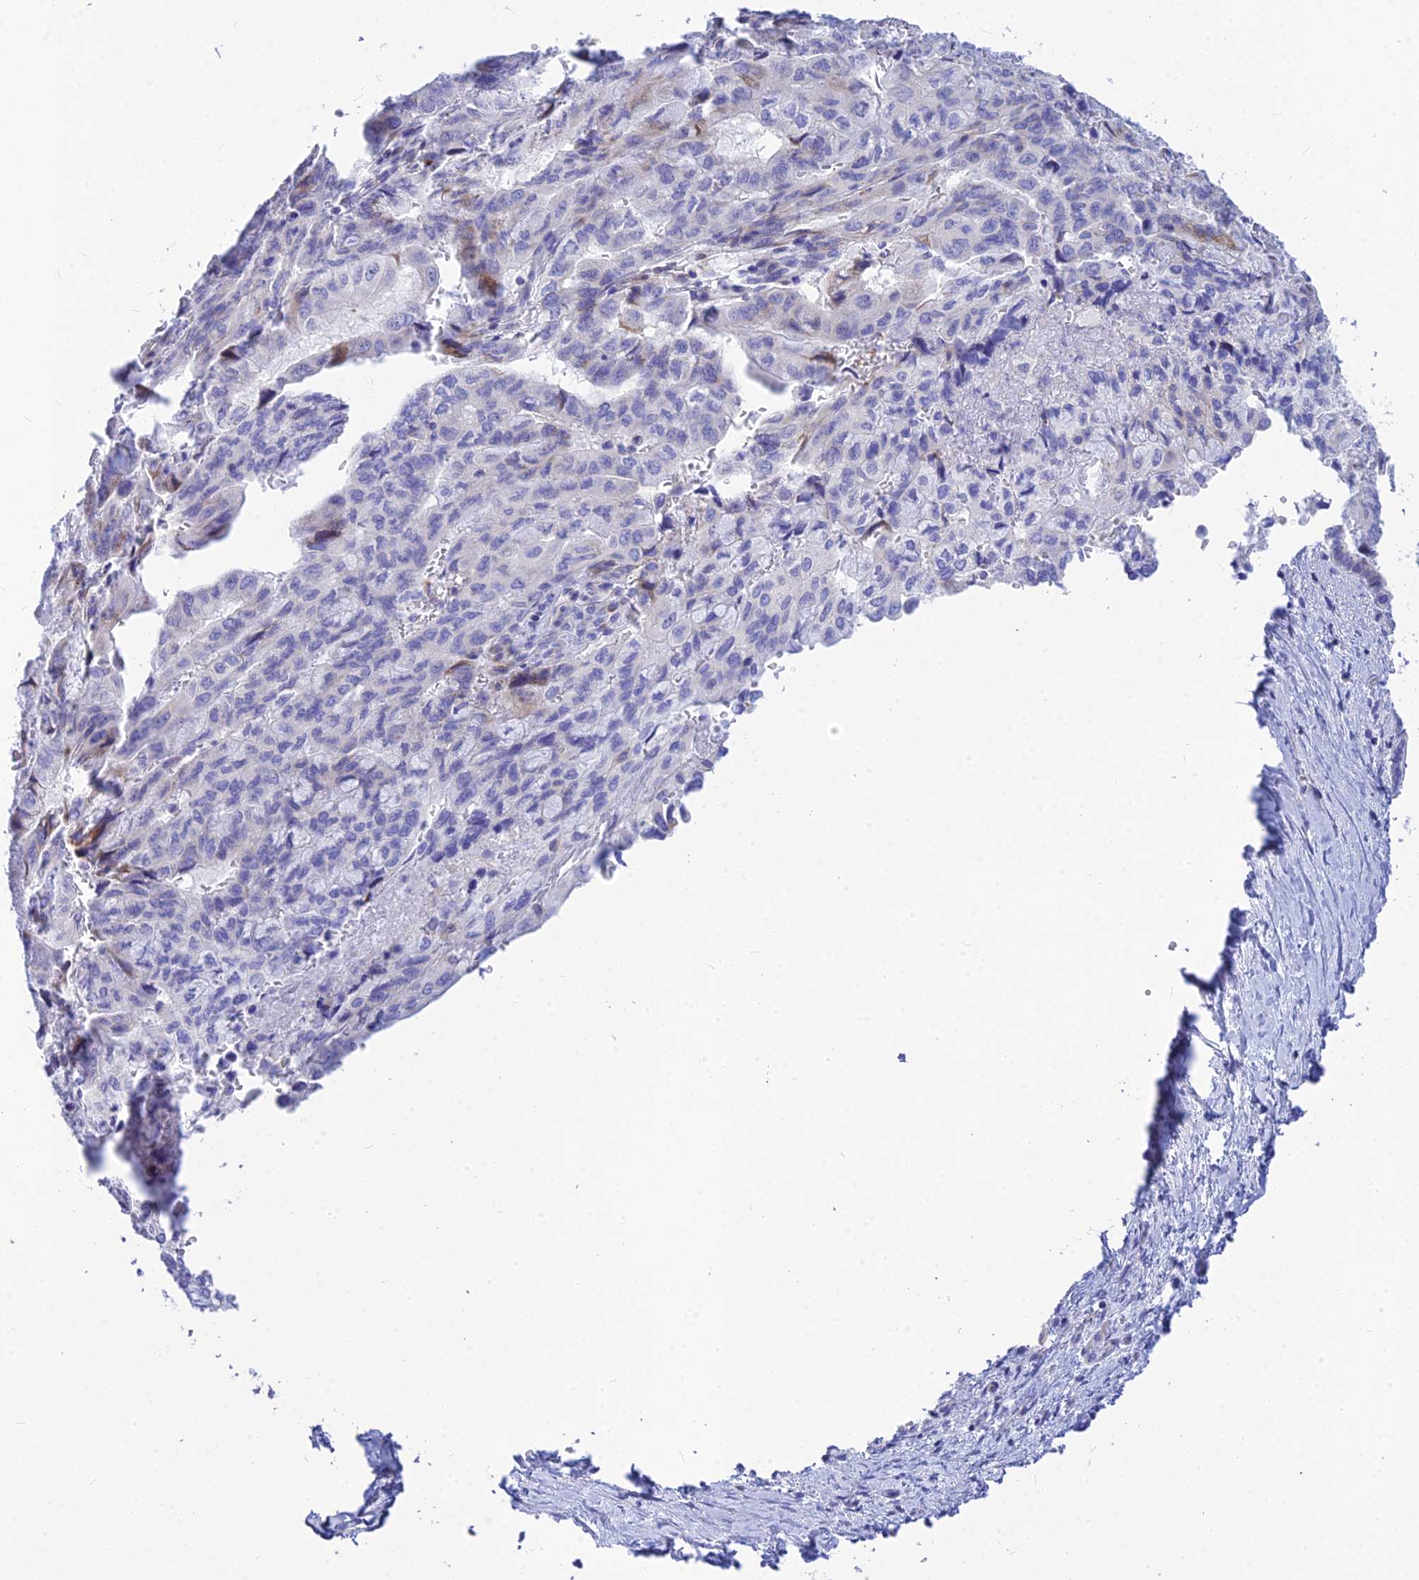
{"staining": {"intensity": "negative", "quantity": "none", "location": "none"}, "tissue": "pancreatic cancer", "cell_type": "Tumor cells", "image_type": "cancer", "snomed": [{"axis": "morphology", "description": "Adenocarcinoma, NOS"}, {"axis": "topography", "description": "Pancreas"}], "caption": "Pancreatic cancer (adenocarcinoma) was stained to show a protein in brown. There is no significant staining in tumor cells.", "gene": "CNOT6", "patient": {"sex": "male", "age": 51}}